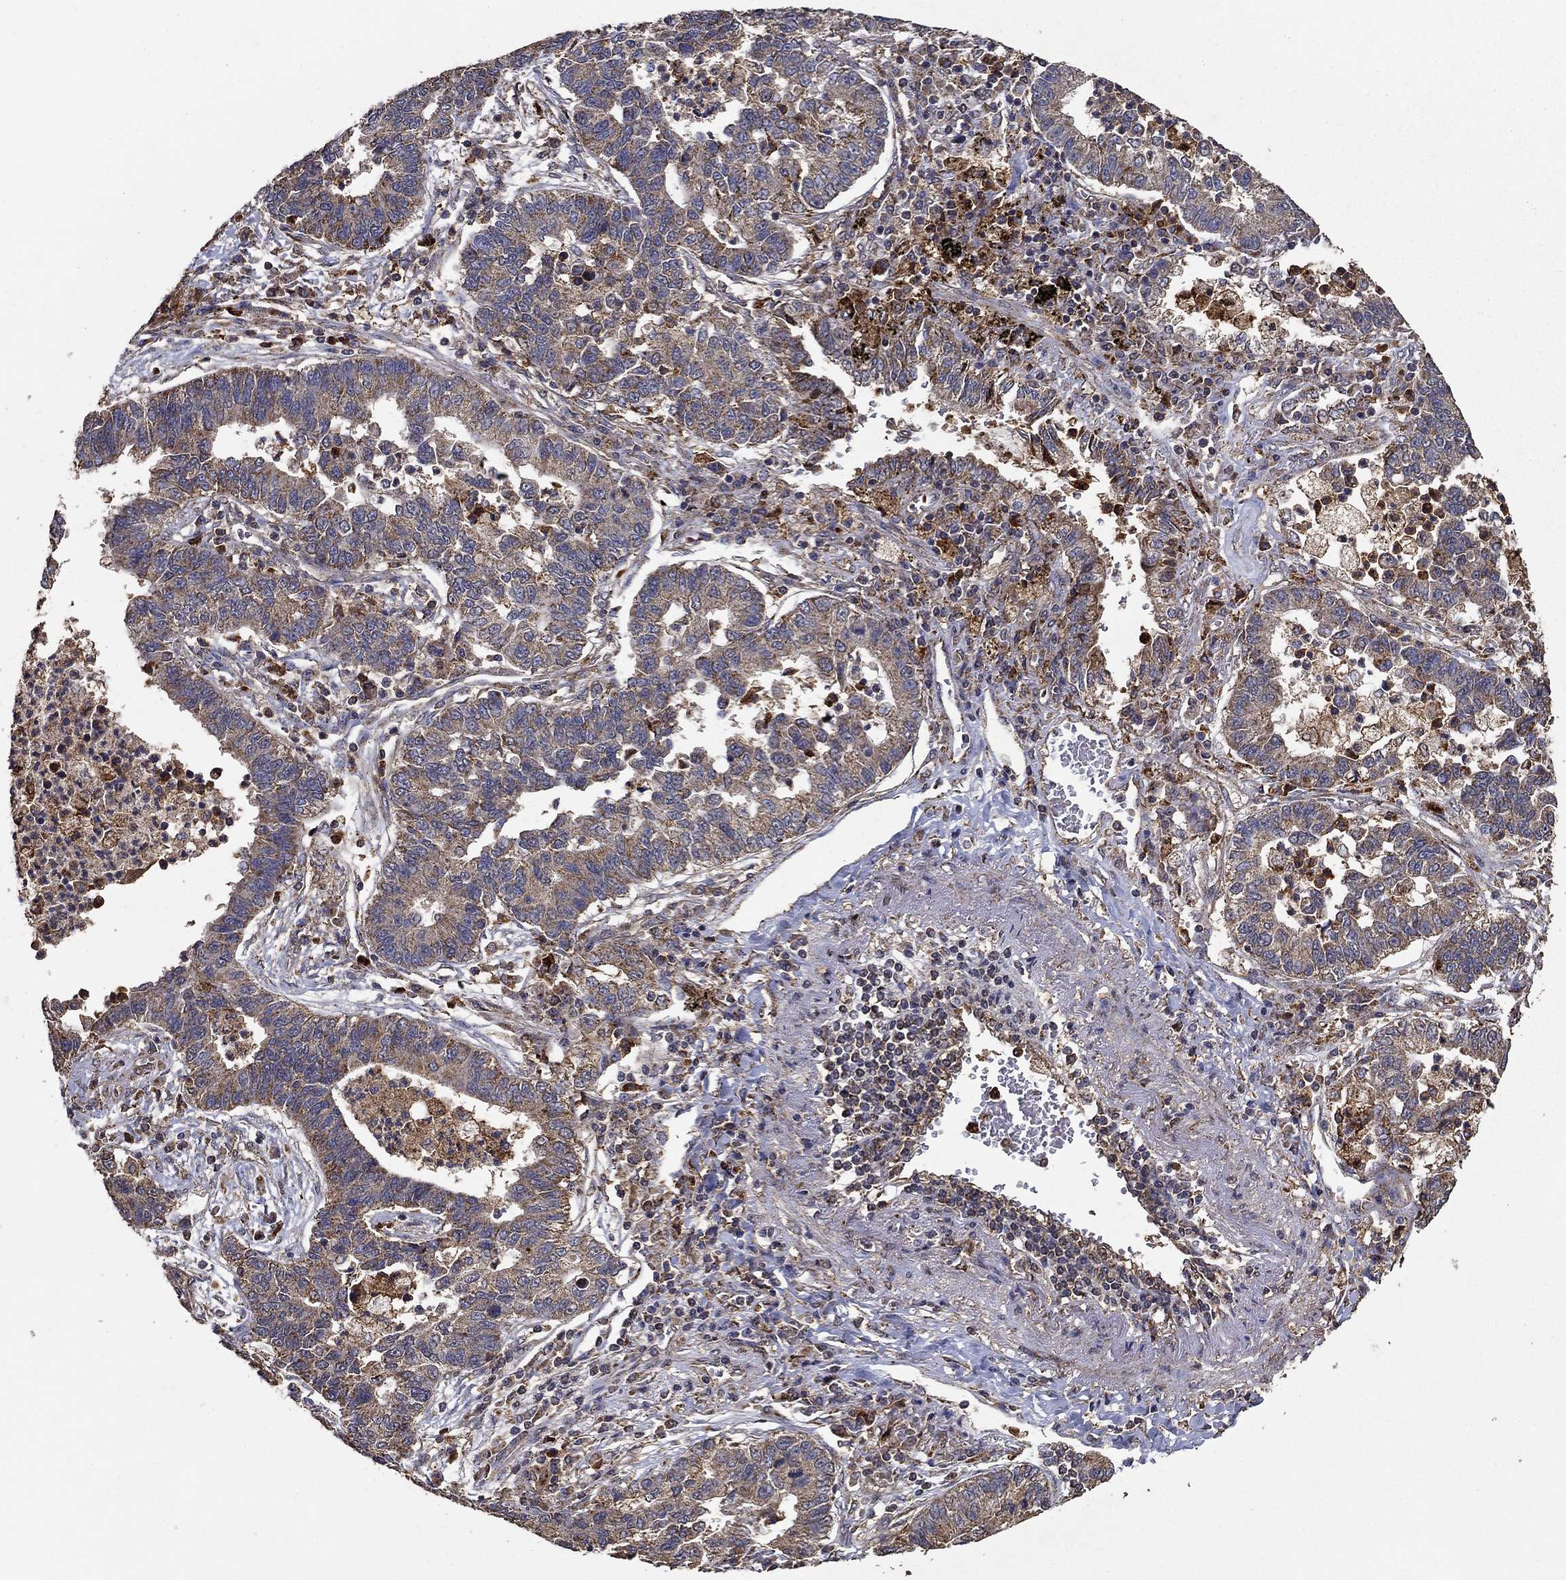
{"staining": {"intensity": "moderate", "quantity": "<25%", "location": "cytoplasmic/membranous"}, "tissue": "lung cancer", "cell_type": "Tumor cells", "image_type": "cancer", "snomed": [{"axis": "morphology", "description": "Adenocarcinoma, NOS"}, {"axis": "topography", "description": "Lung"}], "caption": "A brown stain labels moderate cytoplasmic/membranous expression of a protein in human adenocarcinoma (lung) tumor cells. (DAB = brown stain, brightfield microscopy at high magnification).", "gene": "IFRD1", "patient": {"sex": "female", "age": 57}}